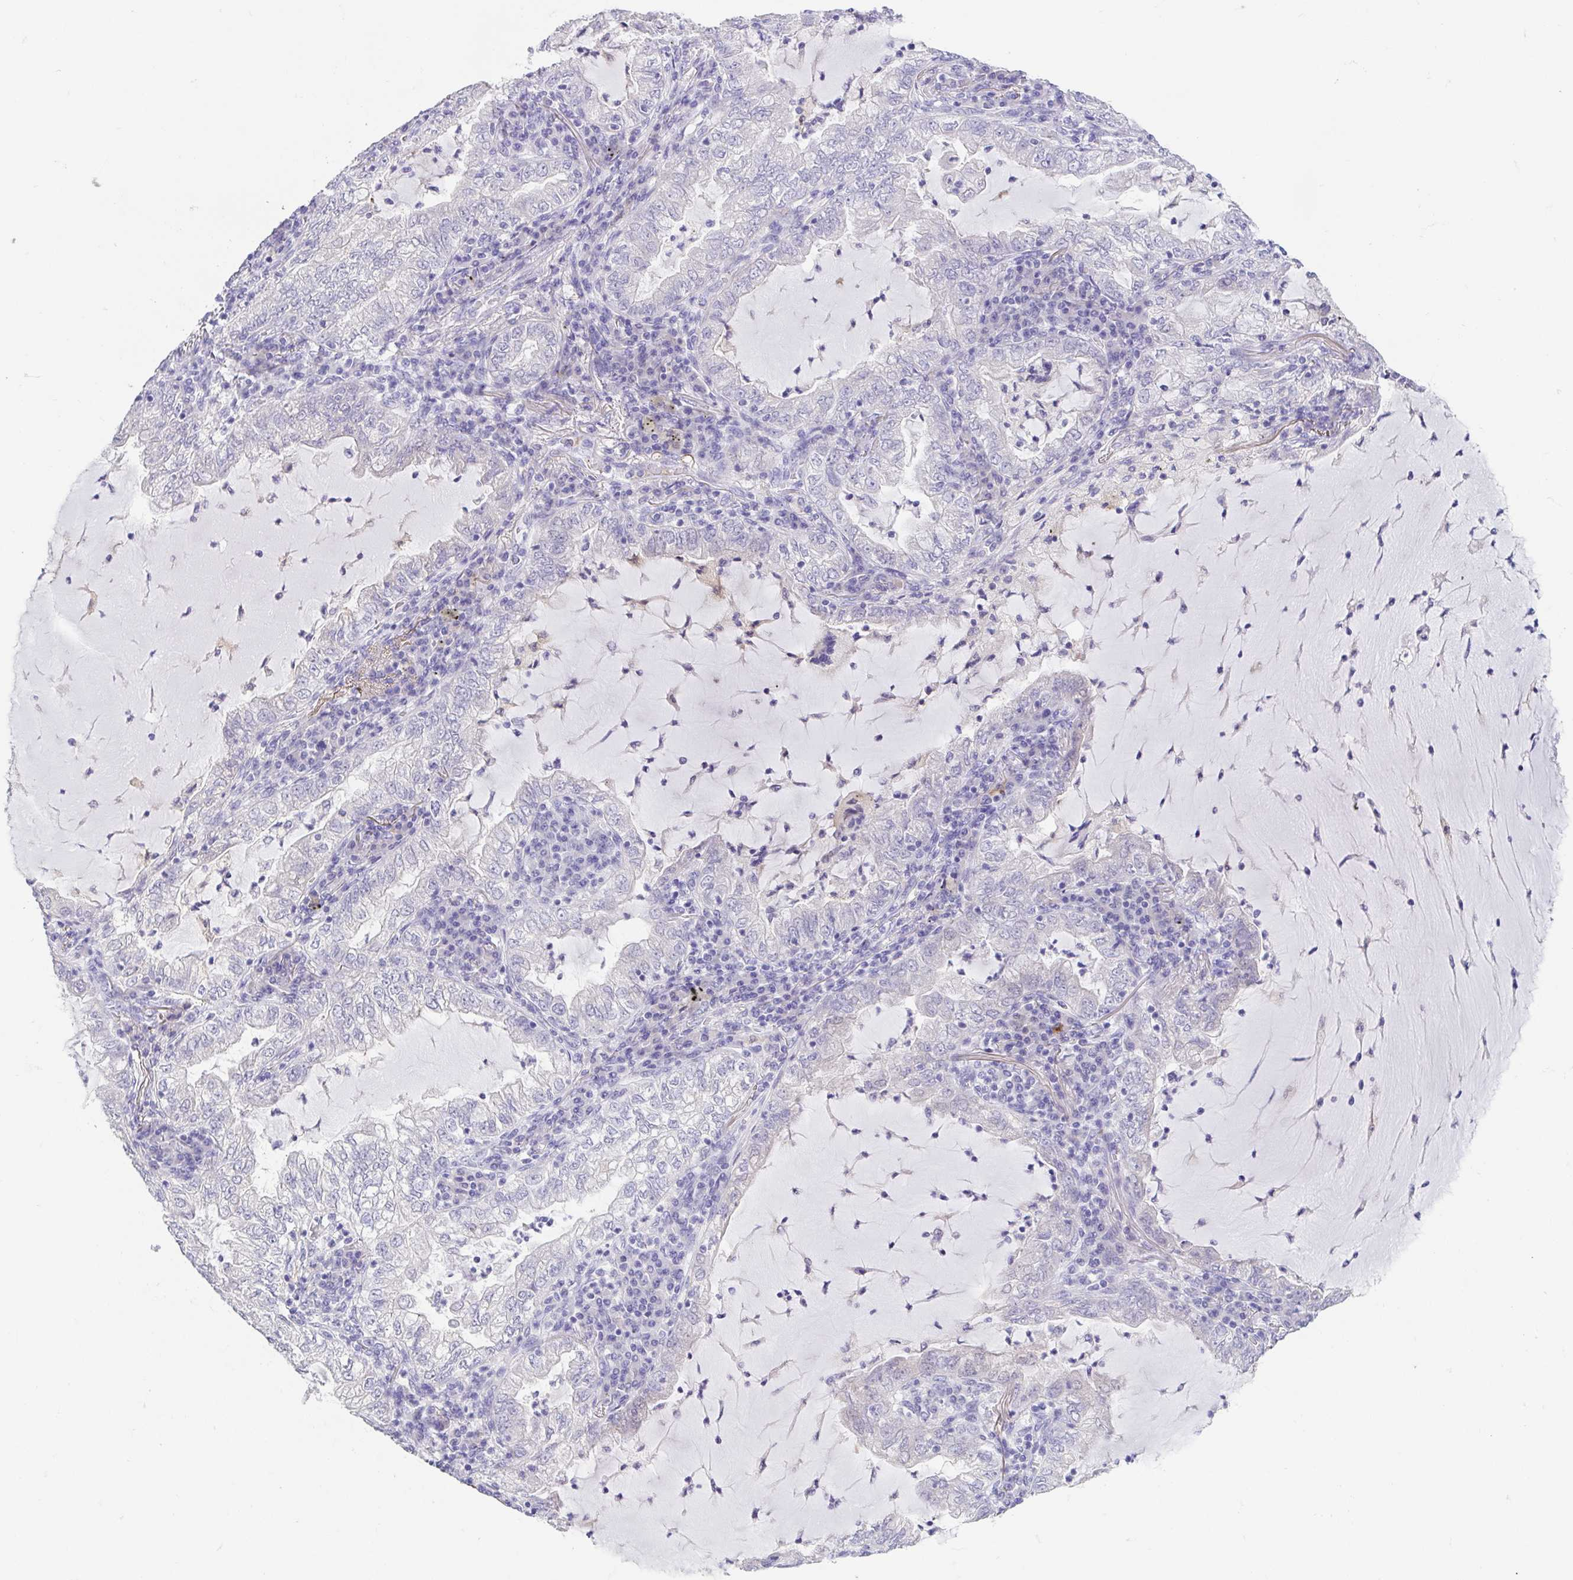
{"staining": {"intensity": "negative", "quantity": "none", "location": "none"}, "tissue": "lung cancer", "cell_type": "Tumor cells", "image_type": "cancer", "snomed": [{"axis": "morphology", "description": "Adenocarcinoma, NOS"}, {"axis": "topography", "description": "Lung"}], "caption": "There is no significant positivity in tumor cells of lung cancer.", "gene": "FABP3", "patient": {"sex": "female", "age": 73}}